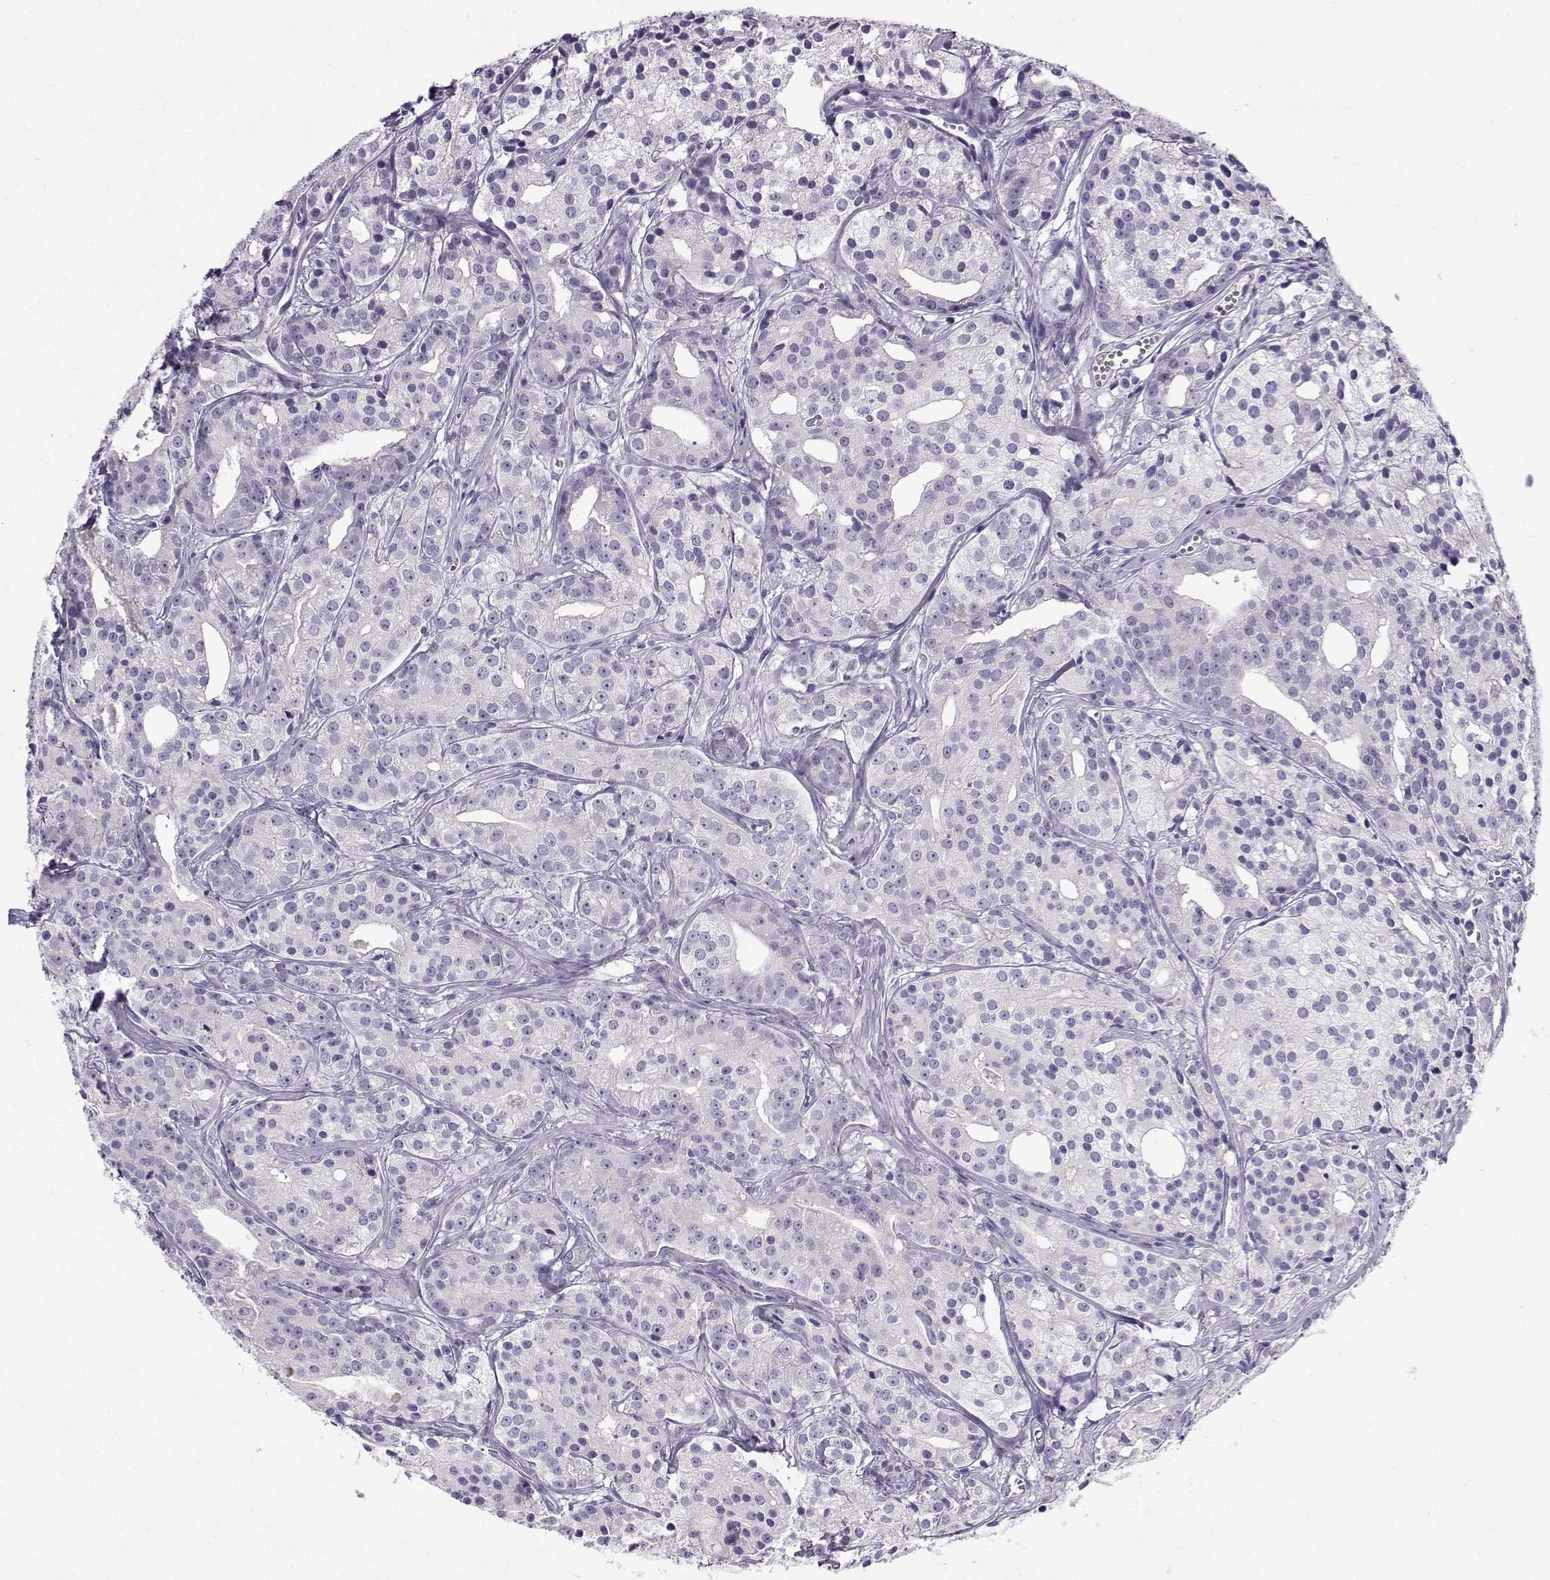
{"staining": {"intensity": "negative", "quantity": "none", "location": "none"}, "tissue": "prostate cancer", "cell_type": "Tumor cells", "image_type": "cancer", "snomed": [{"axis": "morphology", "description": "Adenocarcinoma, Medium grade"}, {"axis": "topography", "description": "Prostate"}], "caption": "Medium-grade adenocarcinoma (prostate) stained for a protein using IHC shows no staining tumor cells.", "gene": "ZBTB8B", "patient": {"sex": "male", "age": 74}}